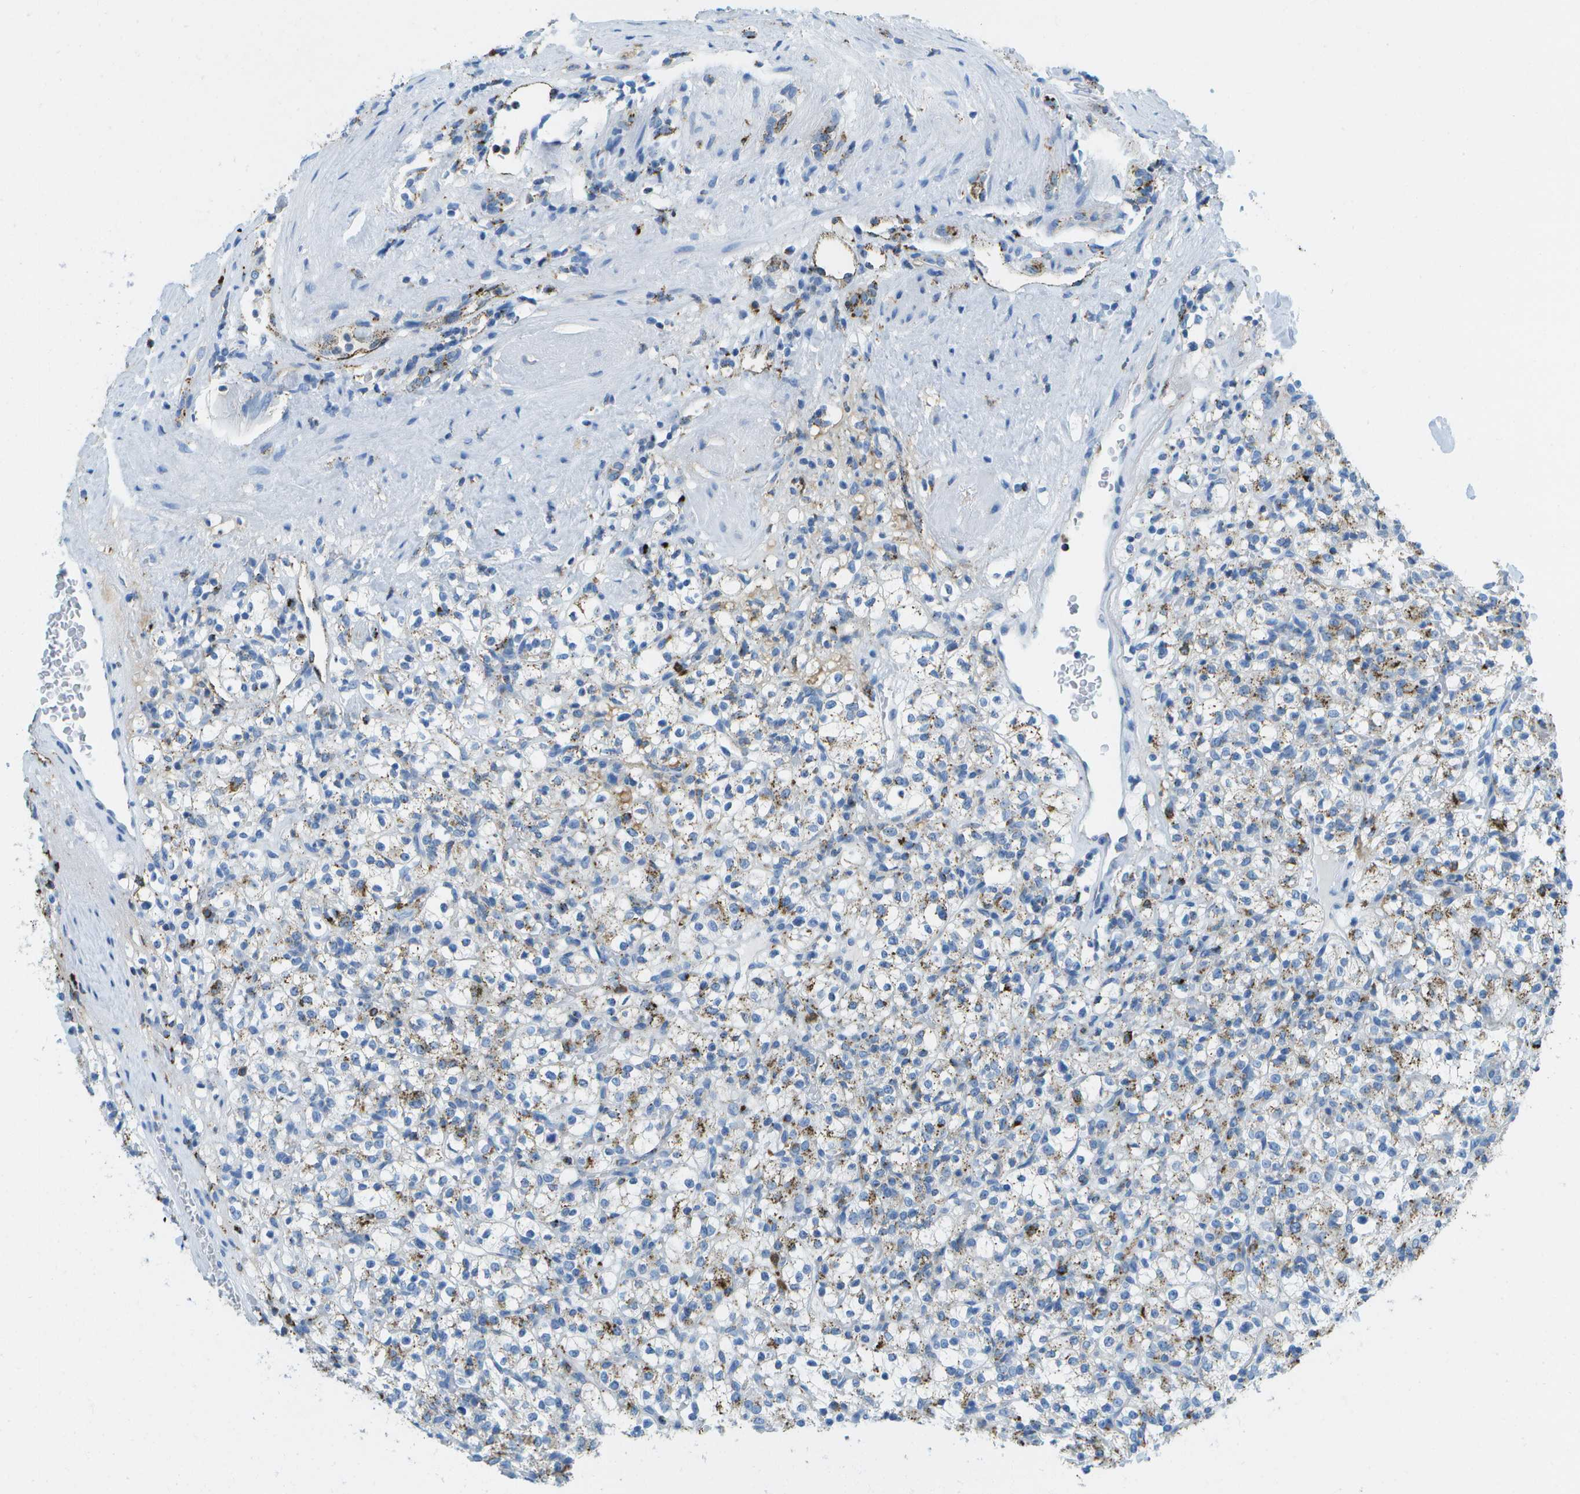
{"staining": {"intensity": "moderate", "quantity": "<25%", "location": "cytoplasmic/membranous"}, "tissue": "renal cancer", "cell_type": "Tumor cells", "image_type": "cancer", "snomed": [{"axis": "morphology", "description": "Normal tissue, NOS"}, {"axis": "morphology", "description": "Adenocarcinoma, NOS"}, {"axis": "topography", "description": "Kidney"}], "caption": "A low amount of moderate cytoplasmic/membranous positivity is identified in about <25% of tumor cells in renal adenocarcinoma tissue.", "gene": "PRCP", "patient": {"sex": "female", "age": 72}}